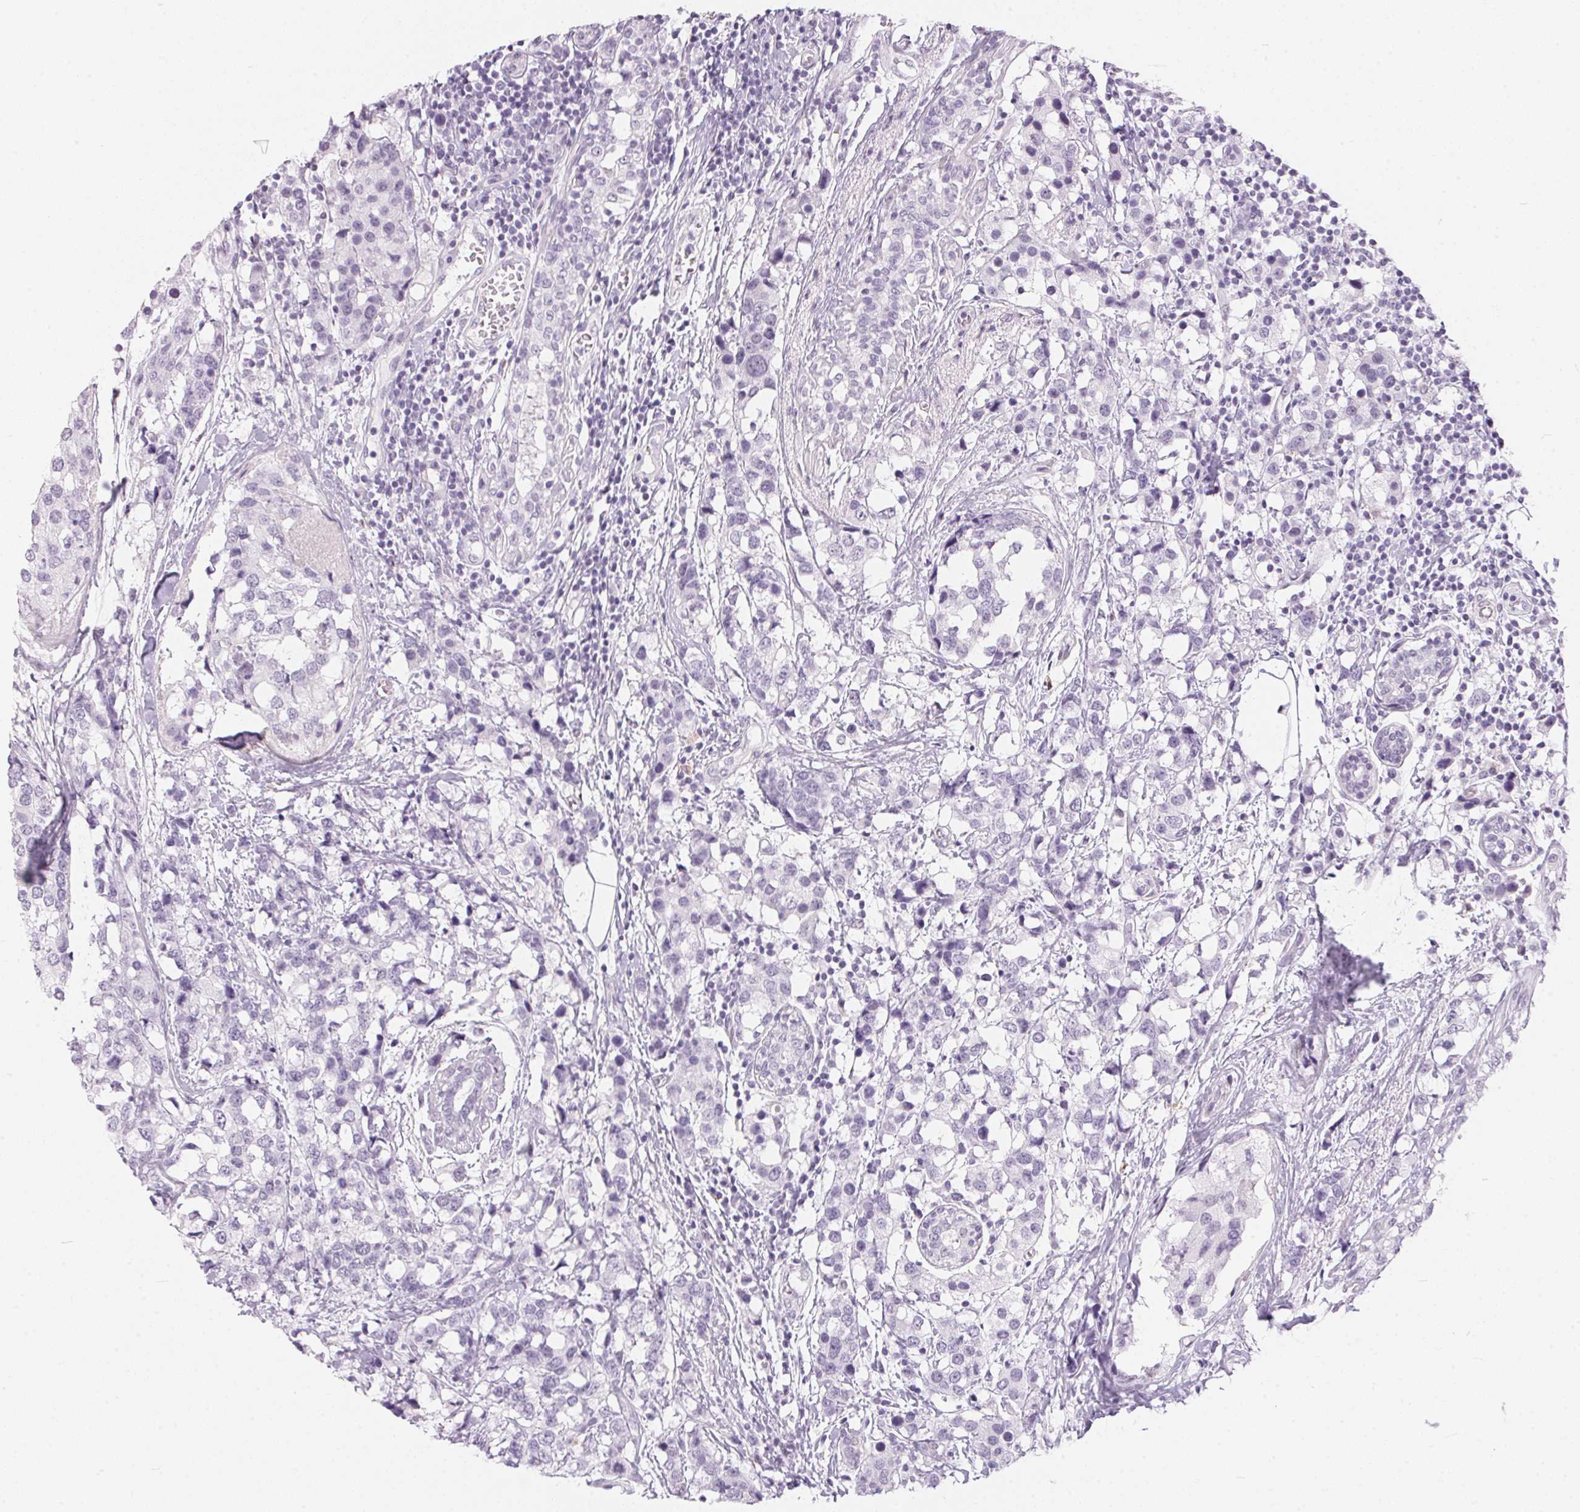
{"staining": {"intensity": "negative", "quantity": "none", "location": "none"}, "tissue": "breast cancer", "cell_type": "Tumor cells", "image_type": "cancer", "snomed": [{"axis": "morphology", "description": "Lobular carcinoma"}, {"axis": "topography", "description": "Breast"}], "caption": "Immunohistochemistry image of neoplastic tissue: human breast lobular carcinoma stained with DAB demonstrates no significant protein positivity in tumor cells.", "gene": "CADPS", "patient": {"sex": "female", "age": 59}}